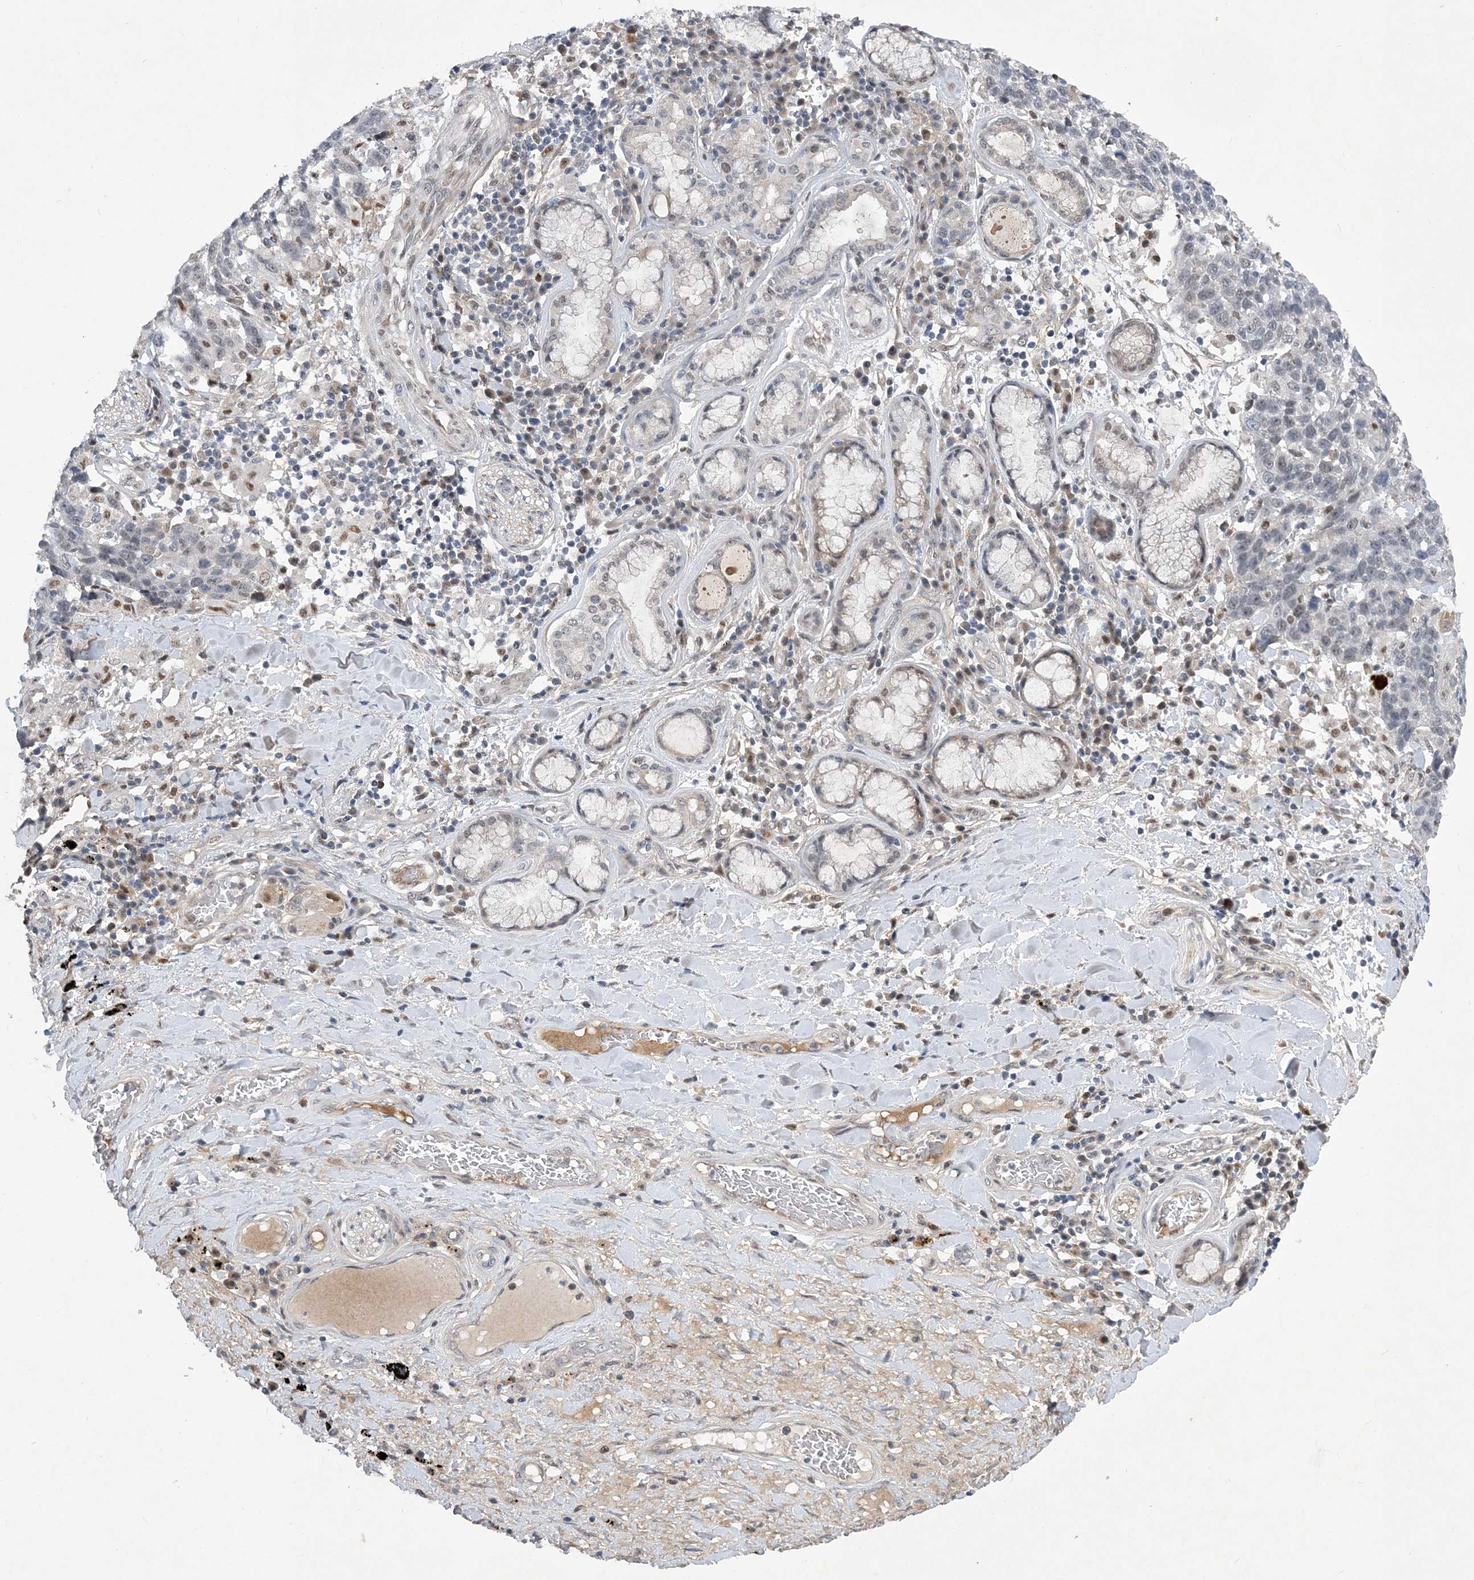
{"staining": {"intensity": "negative", "quantity": "none", "location": "none"}, "tissue": "lung cancer", "cell_type": "Tumor cells", "image_type": "cancer", "snomed": [{"axis": "morphology", "description": "Squamous cell carcinoma, NOS"}, {"axis": "topography", "description": "Lung"}], "caption": "Micrograph shows no protein positivity in tumor cells of lung cancer tissue.", "gene": "FAM217A", "patient": {"sex": "male", "age": 66}}